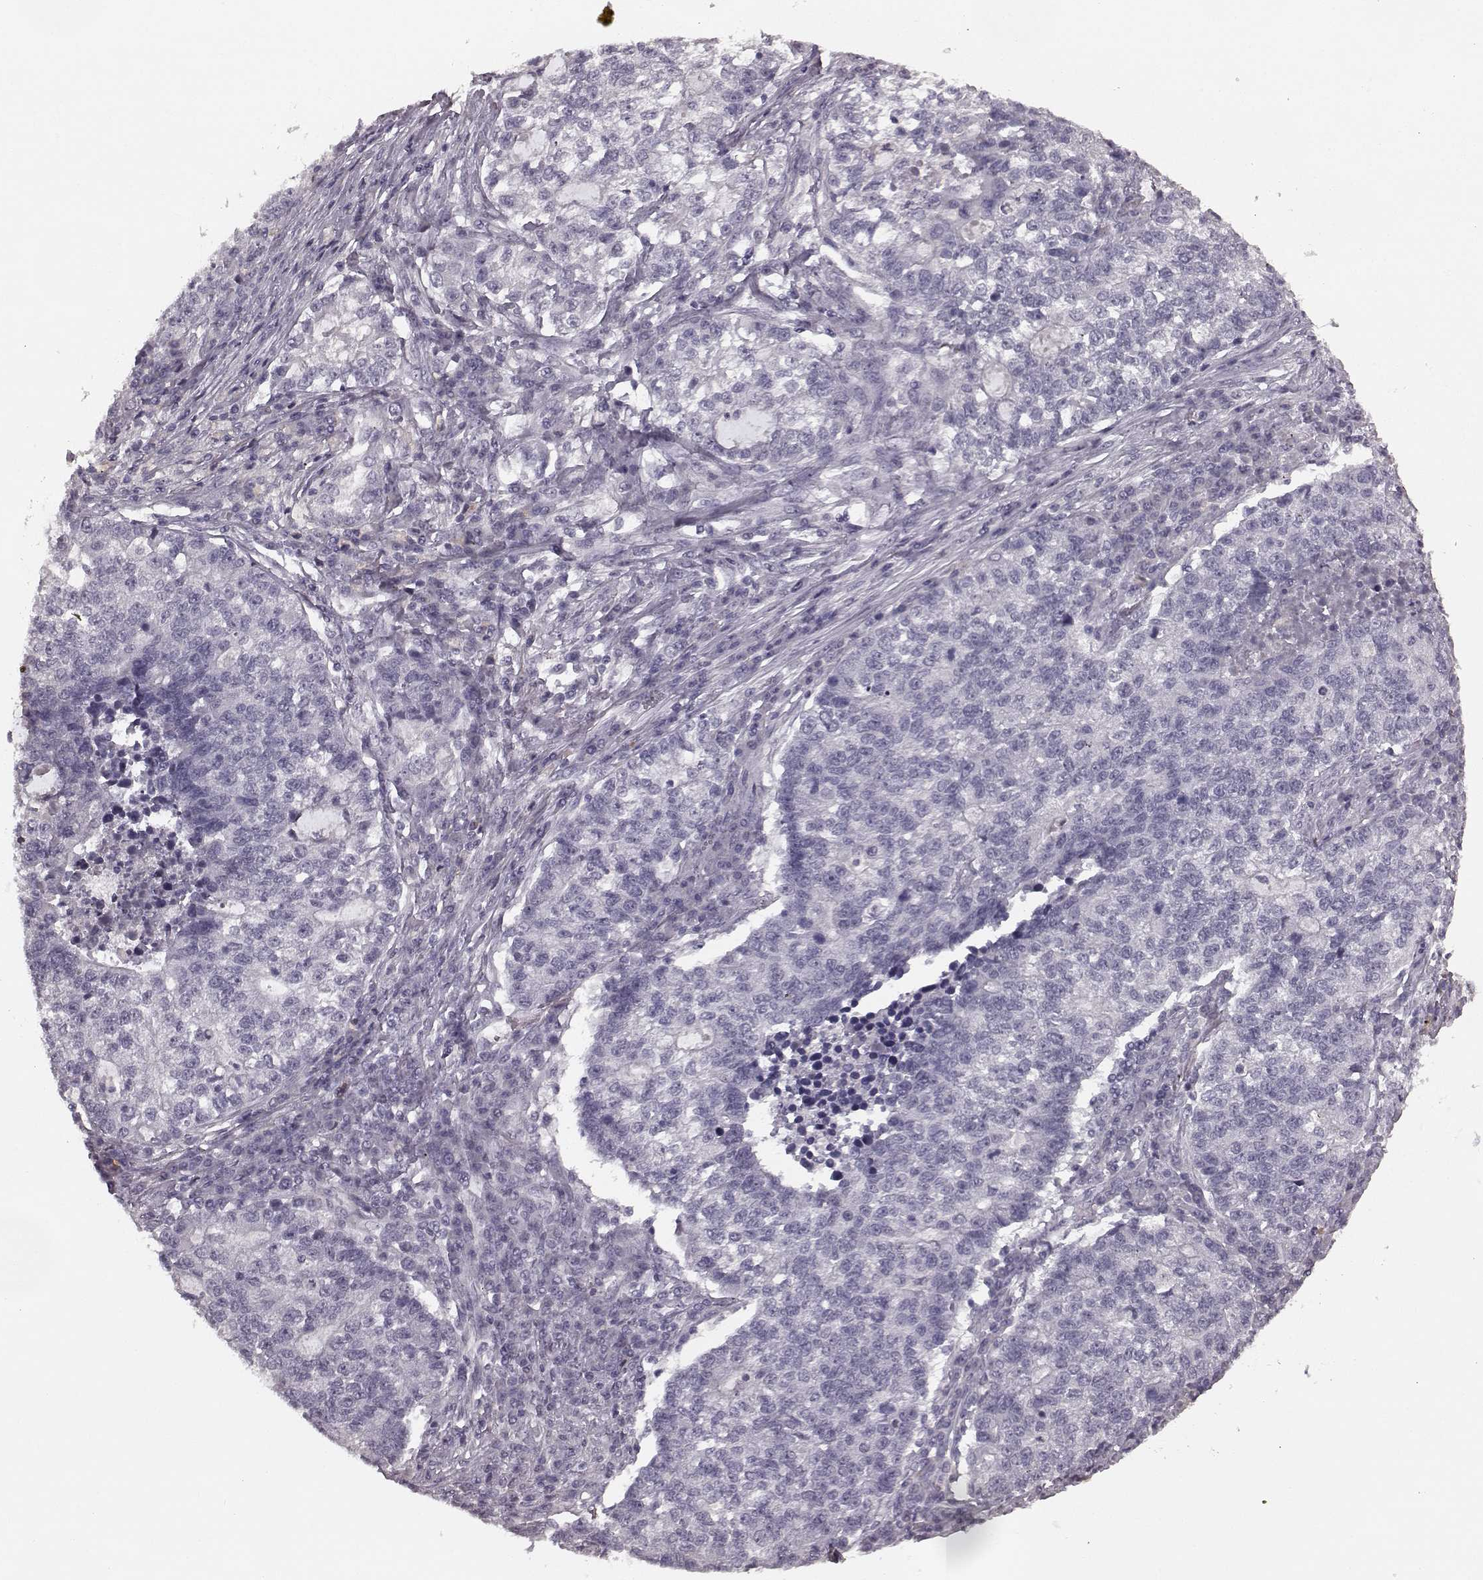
{"staining": {"intensity": "weak", "quantity": "25%-75%", "location": "cytoplasmic/membranous"}, "tissue": "lung cancer", "cell_type": "Tumor cells", "image_type": "cancer", "snomed": [{"axis": "morphology", "description": "Adenocarcinoma, NOS"}, {"axis": "topography", "description": "Lung"}], "caption": "About 25%-75% of tumor cells in lung cancer display weak cytoplasmic/membranous protein staining as visualized by brown immunohistochemical staining.", "gene": "RIT2", "patient": {"sex": "male", "age": 57}}